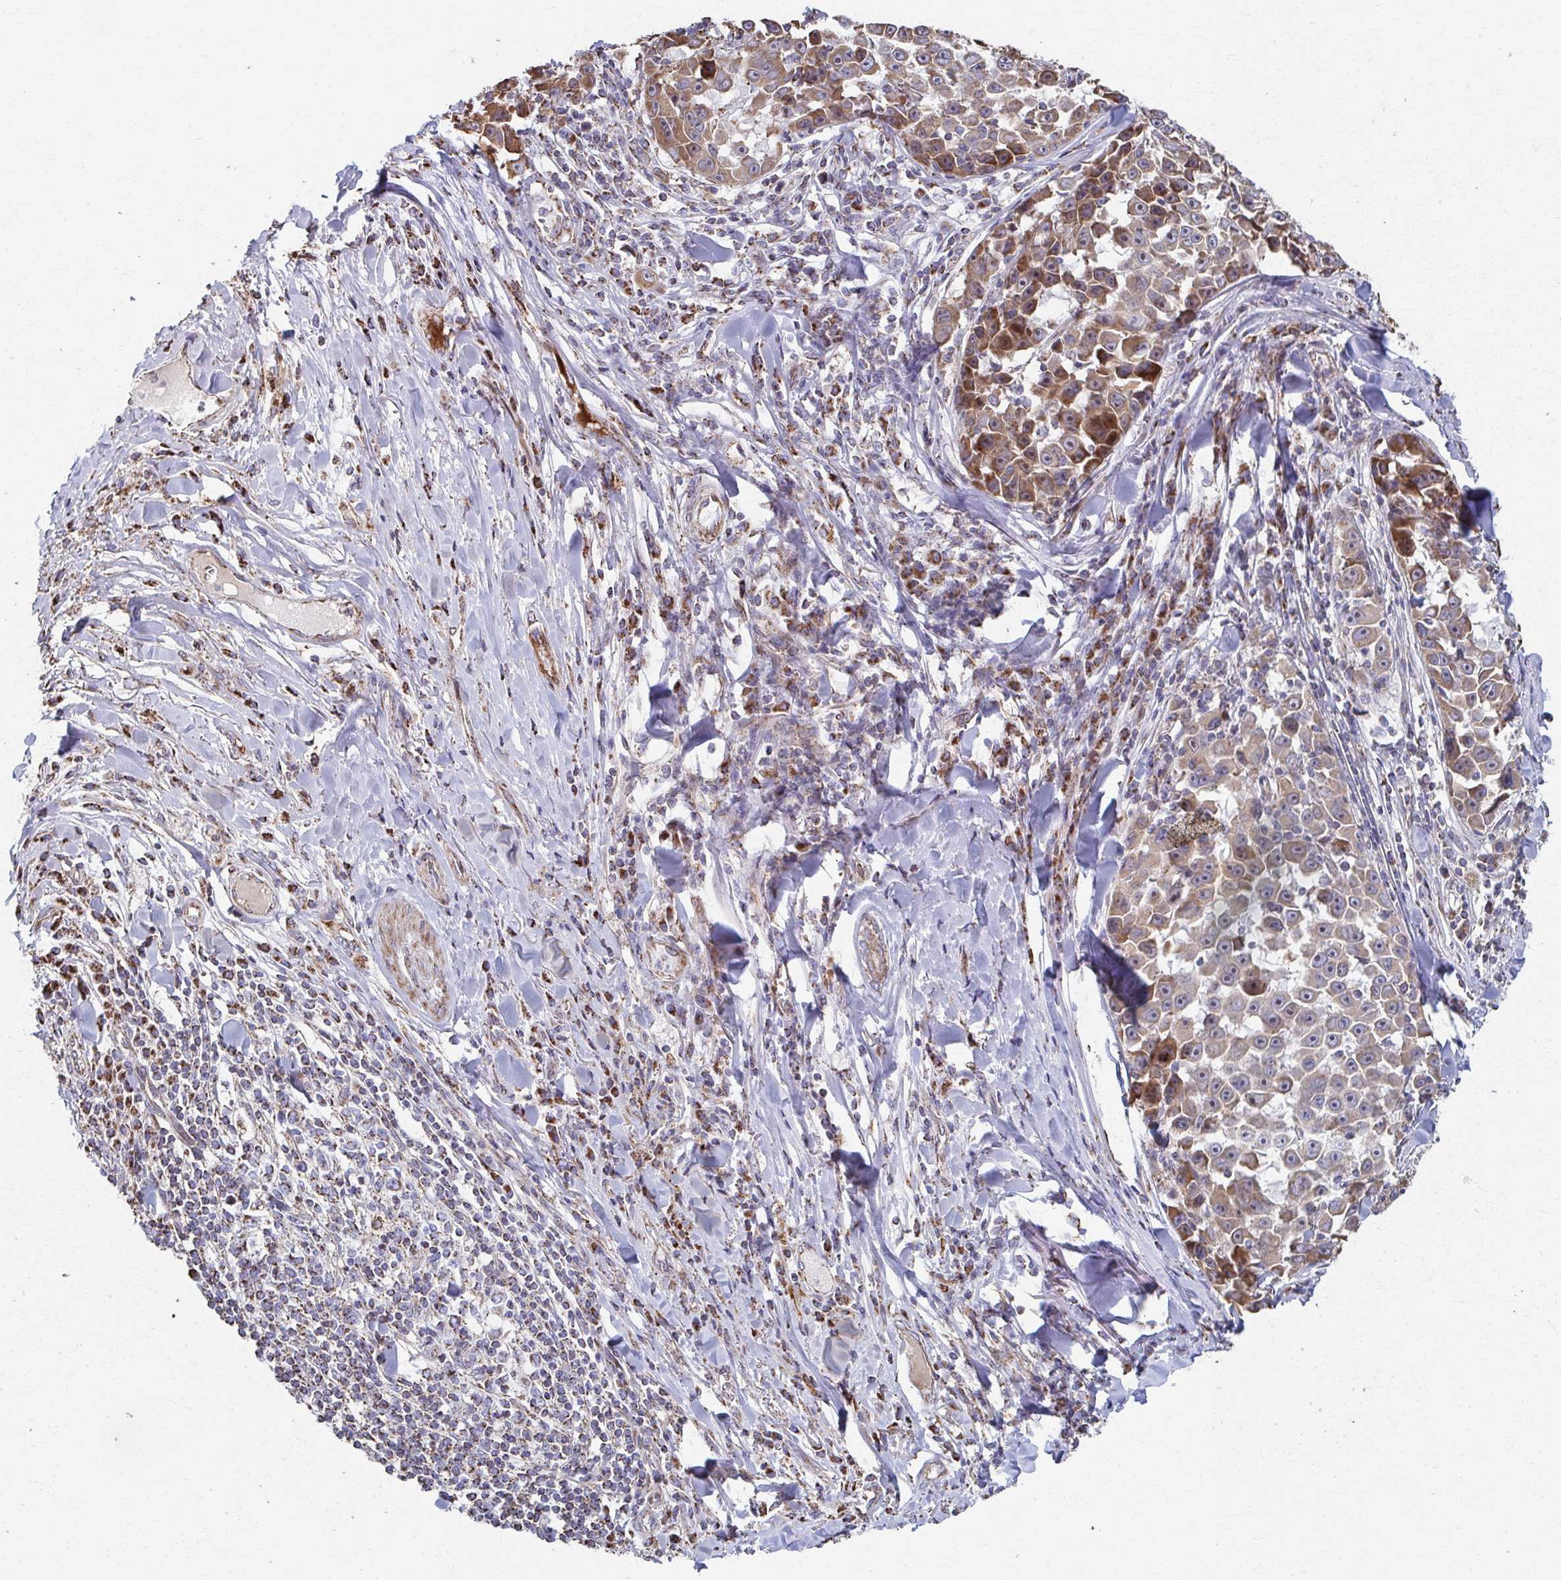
{"staining": {"intensity": "weak", "quantity": "25%-75%", "location": "cytoplasmic/membranous,nuclear"}, "tissue": "melanoma", "cell_type": "Tumor cells", "image_type": "cancer", "snomed": [{"axis": "morphology", "description": "Malignant melanoma, NOS"}, {"axis": "topography", "description": "Skin"}], "caption": "Immunohistochemical staining of melanoma displays low levels of weak cytoplasmic/membranous and nuclear protein staining in approximately 25%-75% of tumor cells.", "gene": "SAT1", "patient": {"sex": "female", "age": 66}}